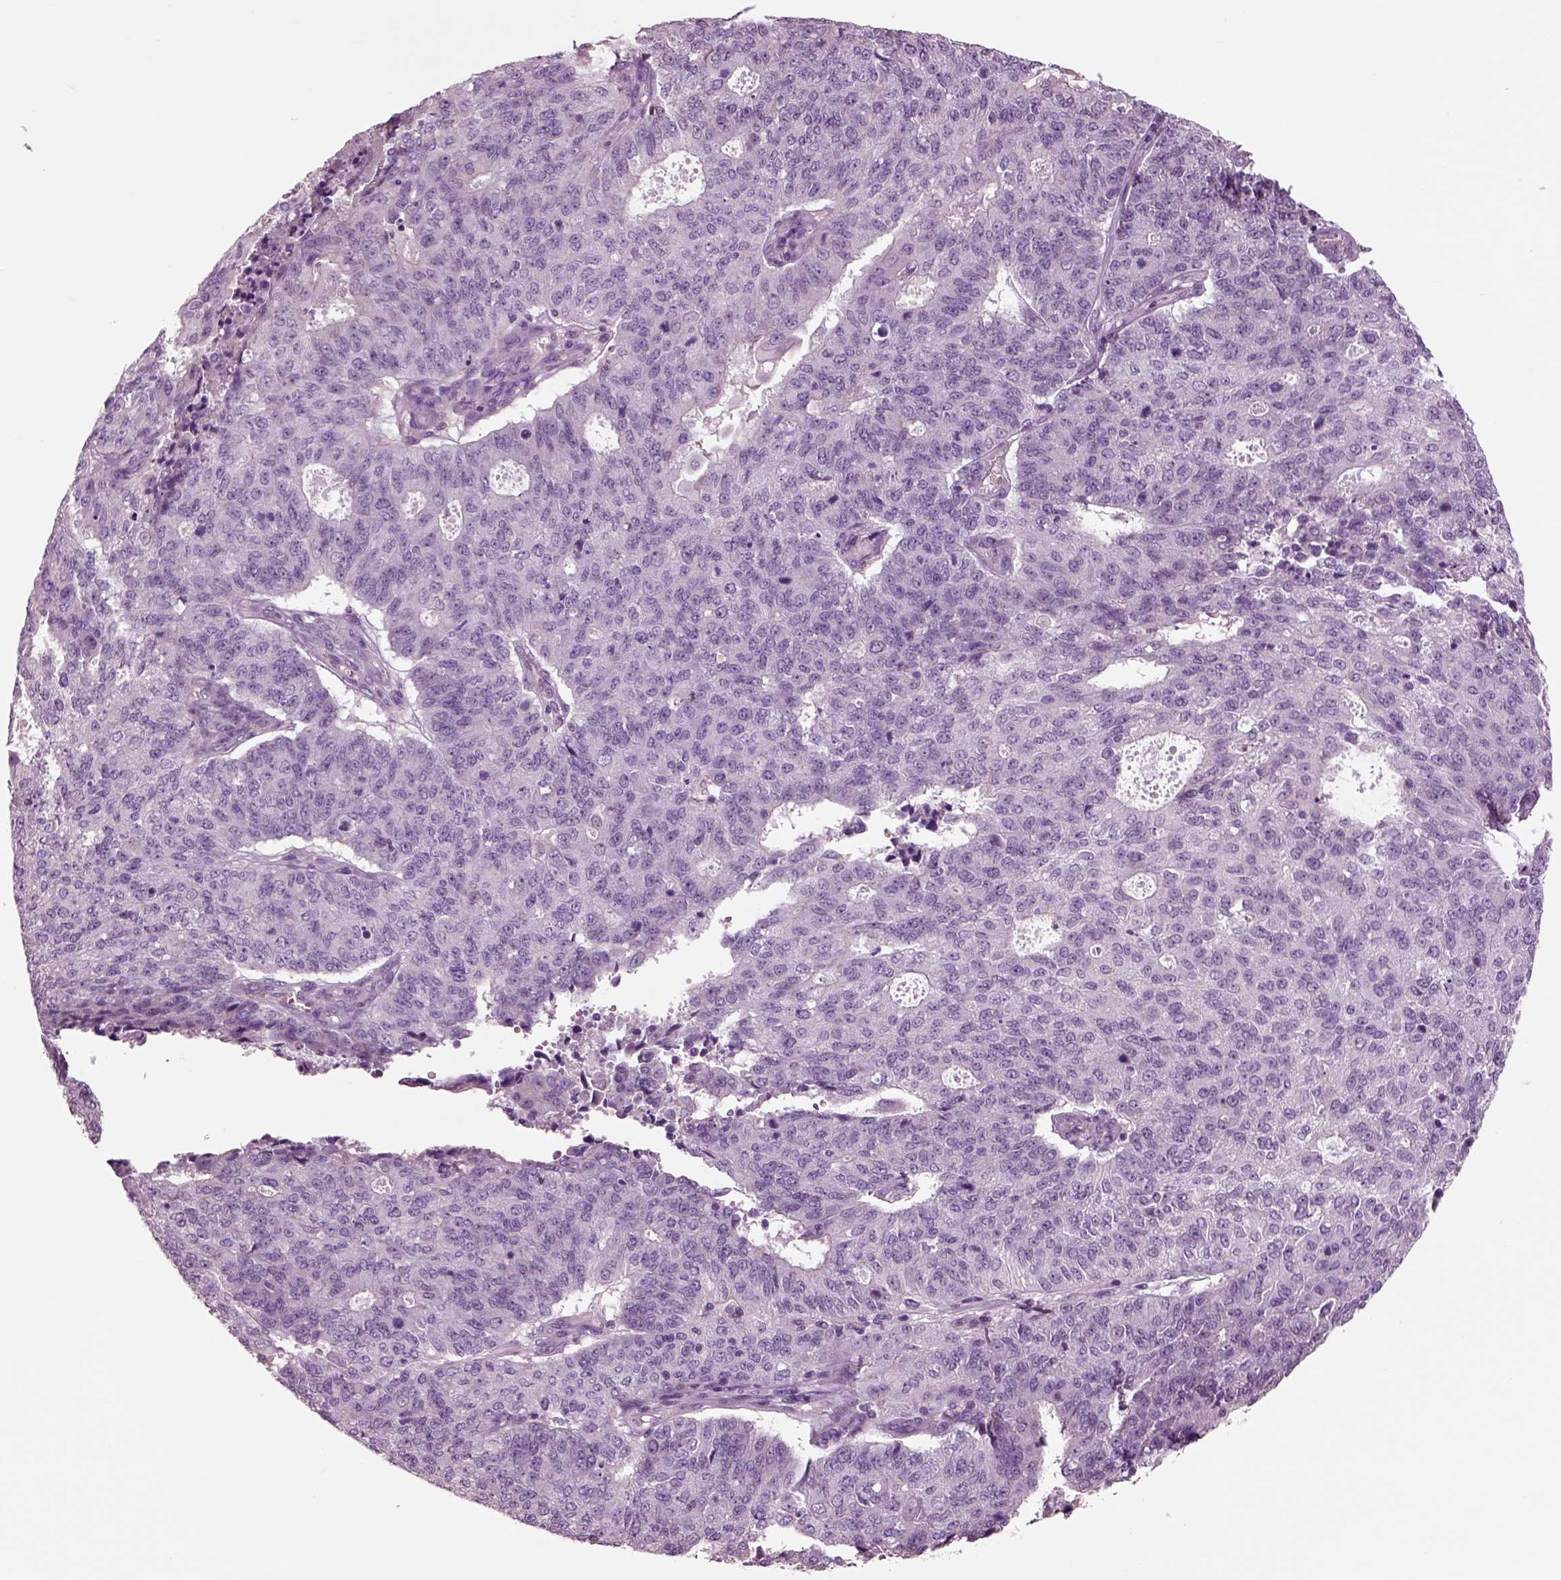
{"staining": {"intensity": "negative", "quantity": "none", "location": "none"}, "tissue": "endometrial cancer", "cell_type": "Tumor cells", "image_type": "cancer", "snomed": [{"axis": "morphology", "description": "Adenocarcinoma, NOS"}, {"axis": "topography", "description": "Endometrium"}], "caption": "Immunohistochemical staining of human endometrial adenocarcinoma shows no significant expression in tumor cells. Nuclei are stained in blue.", "gene": "CHGB", "patient": {"sex": "female", "age": 82}}